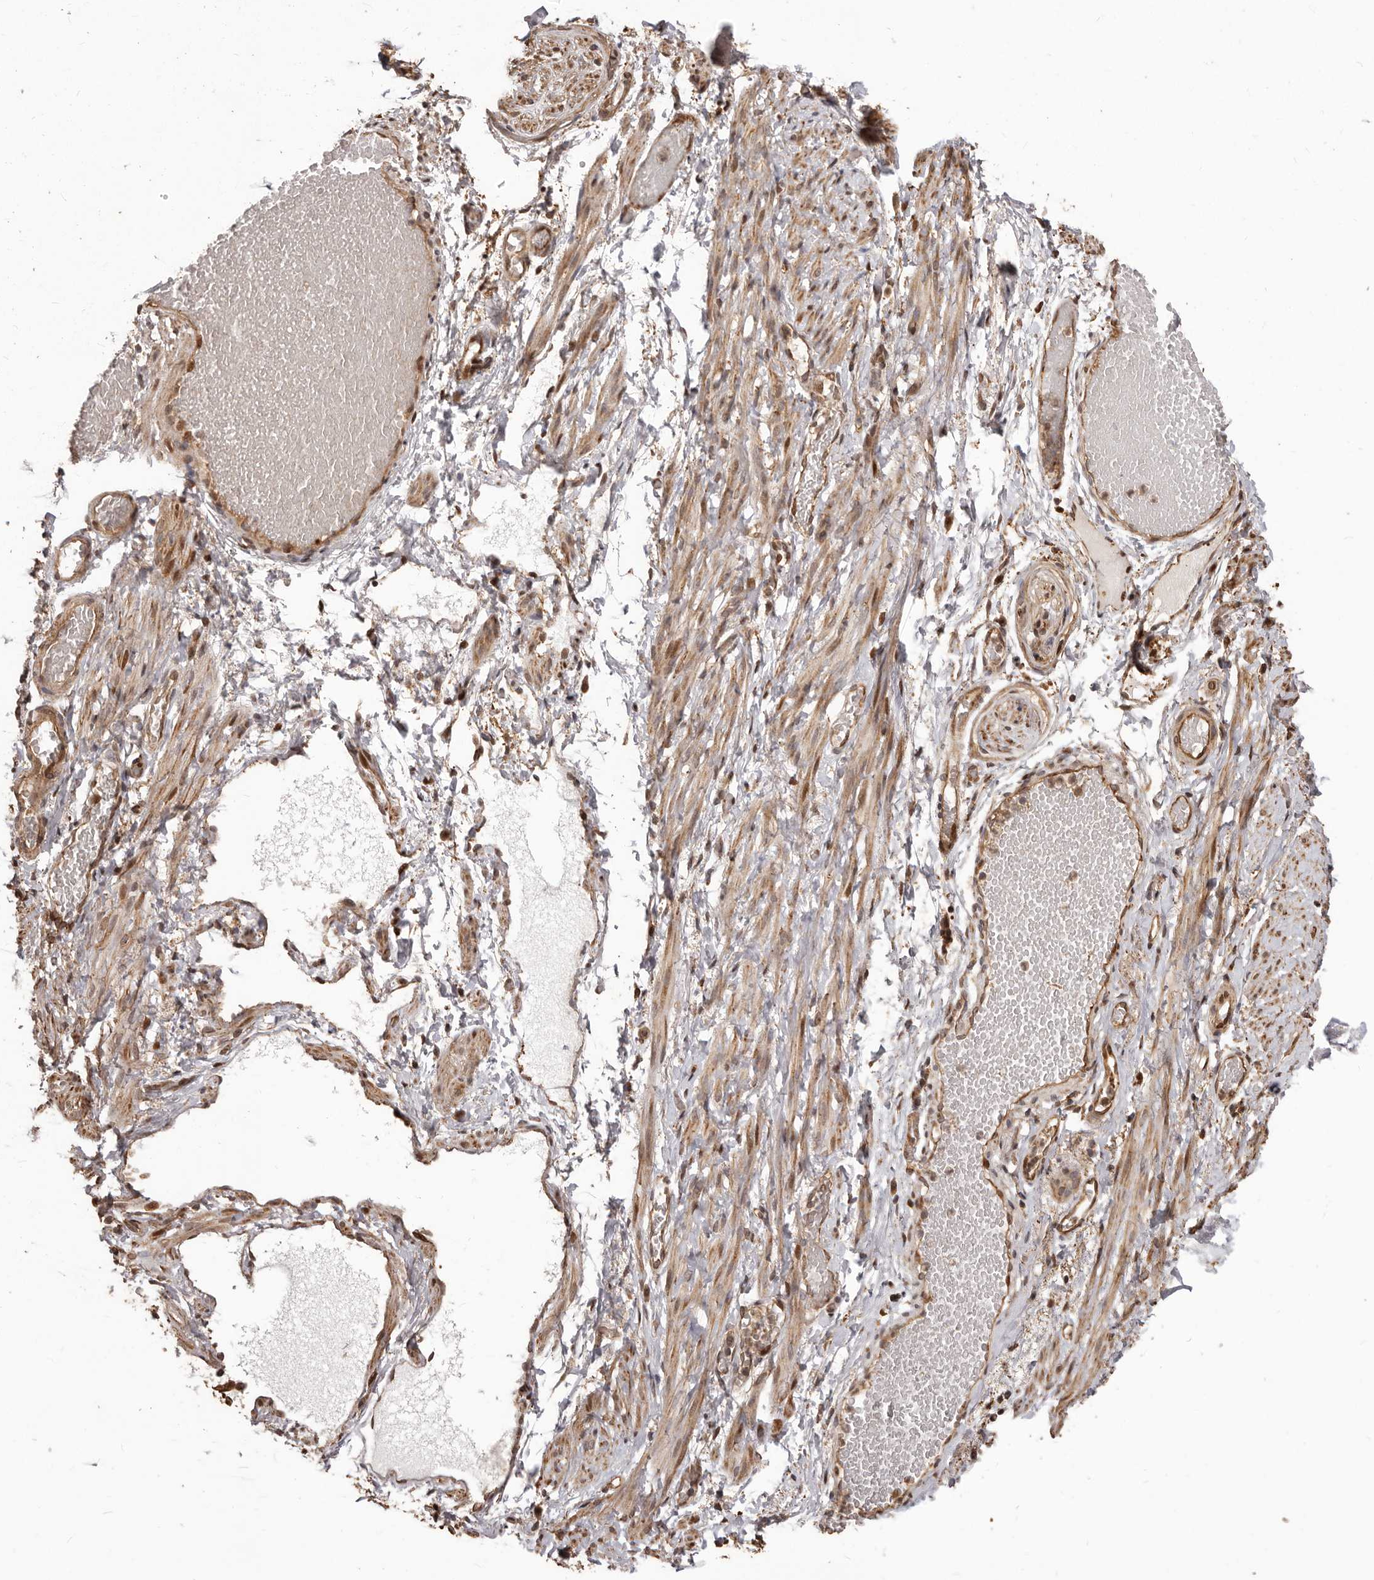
{"staining": {"intensity": "moderate", "quantity": ">75%", "location": "cytoplasmic/membranous"}, "tissue": "adipose tissue", "cell_type": "Adipocytes", "image_type": "normal", "snomed": [{"axis": "morphology", "description": "Normal tissue, NOS"}, {"axis": "topography", "description": "Smooth muscle"}, {"axis": "topography", "description": "Peripheral nerve tissue"}], "caption": "A brown stain highlights moderate cytoplasmic/membranous positivity of a protein in adipocytes of normal adipose tissue. The staining was performed using DAB to visualize the protein expression in brown, while the nuclei were stained in blue with hematoxylin (Magnification: 20x).", "gene": "MTO1", "patient": {"sex": "female", "age": 39}}